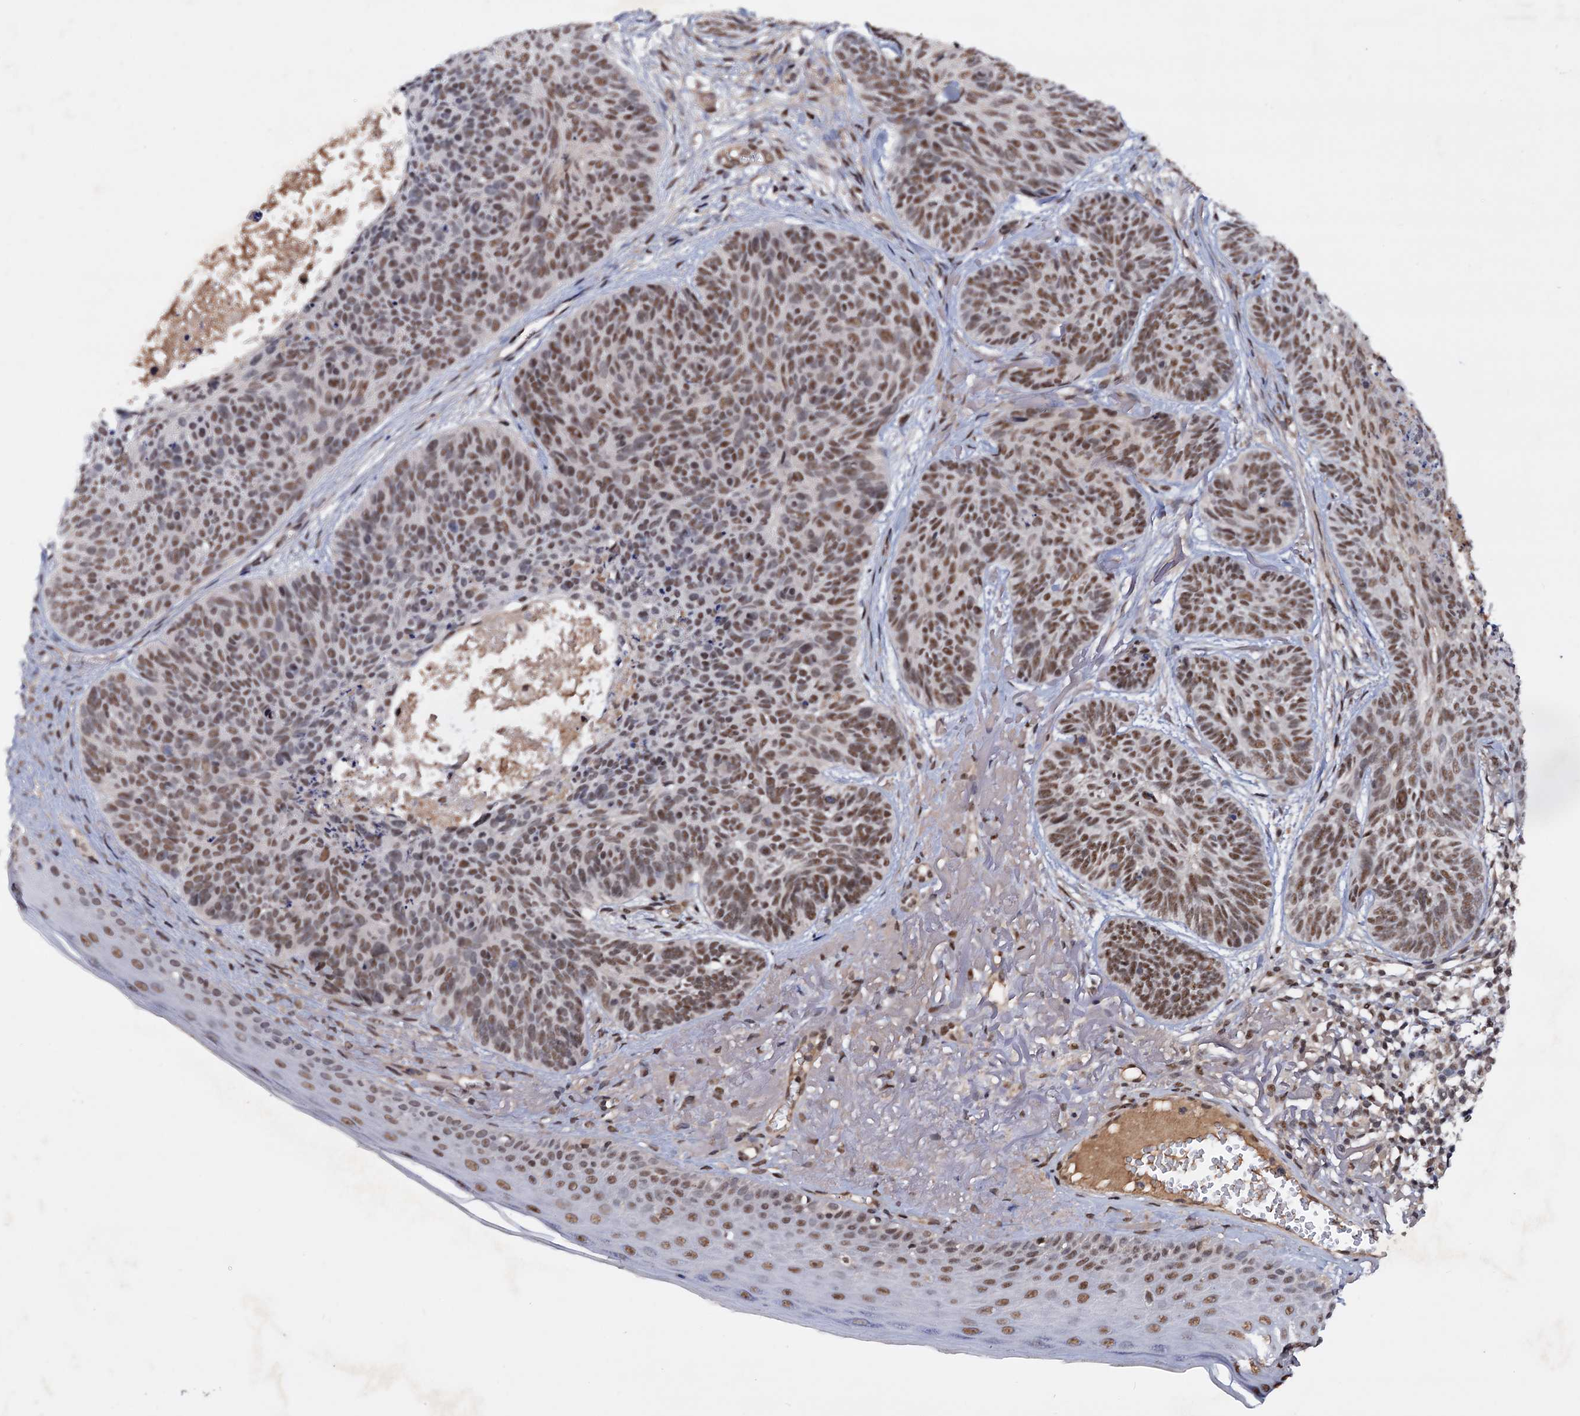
{"staining": {"intensity": "moderate", "quantity": ">75%", "location": "nuclear"}, "tissue": "skin cancer", "cell_type": "Tumor cells", "image_type": "cancer", "snomed": [{"axis": "morphology", "description": "Normal tissue, NOS"}, {"axis": "morphology", "description": "Basal cell carcinoma"}, {"axis": "topography", "description": "Skin"}], "caption": "Immunohistochemistry of skin cancer demonstrates medium levels of moderate nuclear positivity in approximately >75% of tumor cells.", "gene": "TBC1D12", "patient": {"sex": "male", "age": 66}}